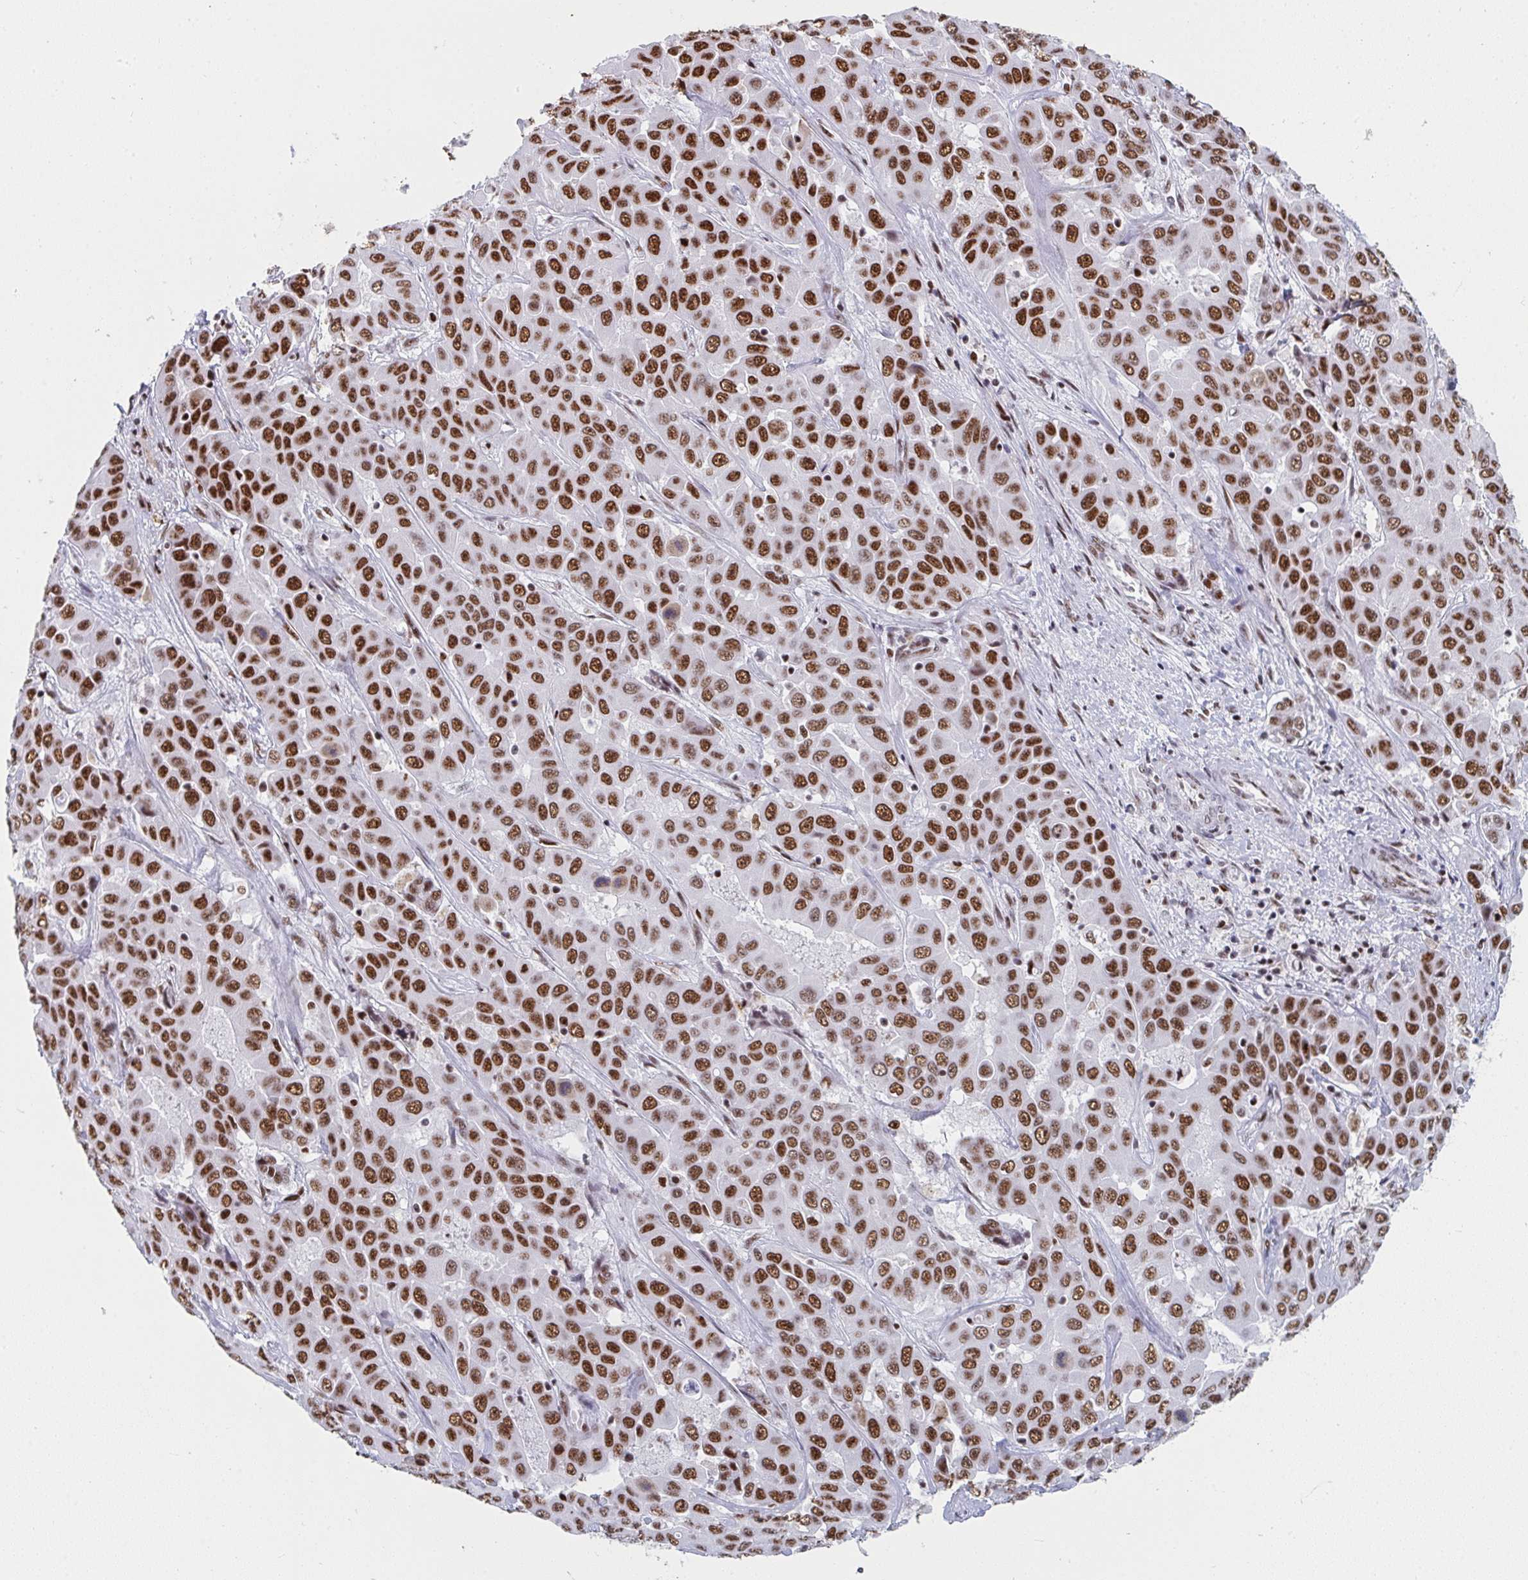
{"staining": {"intensity": "strong", "quantity": ">75%", "location": "nuclear"}, "tissue": "liver cancer", "cell_type": "Tumor cells", "image_type": "cancer", "snomed": [{"axis": "morphology", "description": "Cholangiocarcinoma"}, {"axis": "topography", "description": "Liver"}], "caption": "A histopathology image of cholangiocarcinoma (liver) stained for a protein exhibits strong nuclear brown staining in tumor cells. The staining is performed using DAB (3,3'-diaminobenzidine) brown chromogen to label protein expression. The nuclei are counter-stained blue using hematoxylin.", "gene": "SNRNP70", "patient": {"sex": "female", "age": 52}}